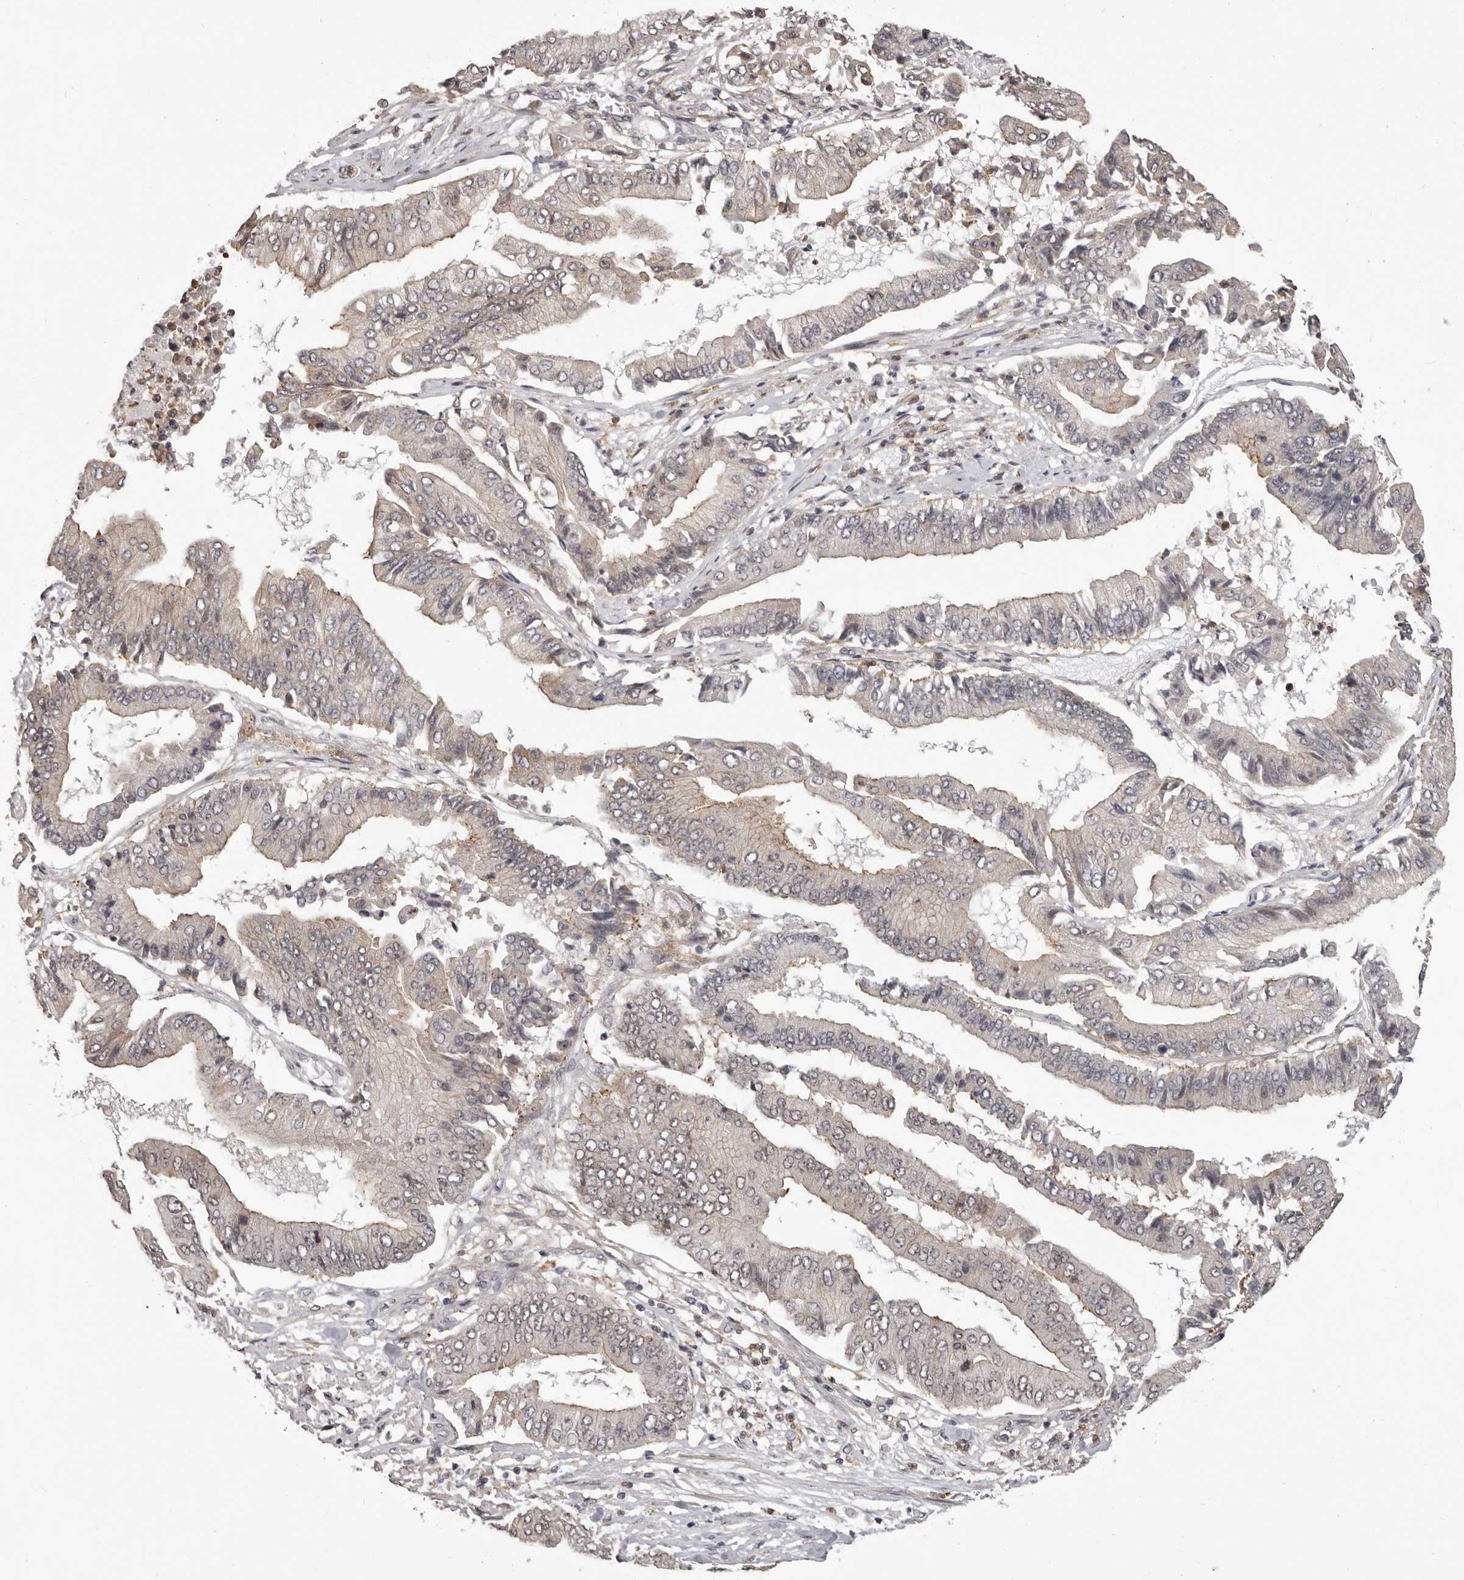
{"staining": {"intensity": "negative", "quantity": "none", "location": "none"}, "tissue": "pancreatic cancer", "cell_type": "Tumor cells", "image_type": "cancer", "snomed": [{"axis": "morphology", "description": "Adenocarcinoma, NOS"}, {"axis": "topography", "description": "Pancreas"}], "caption": "Immunohistochemical staining of human pancreatic cancer reveals no significant positivity in tumor cells.", "gene": "RNF2", "patient": {"sex": "female", "age": 77}}